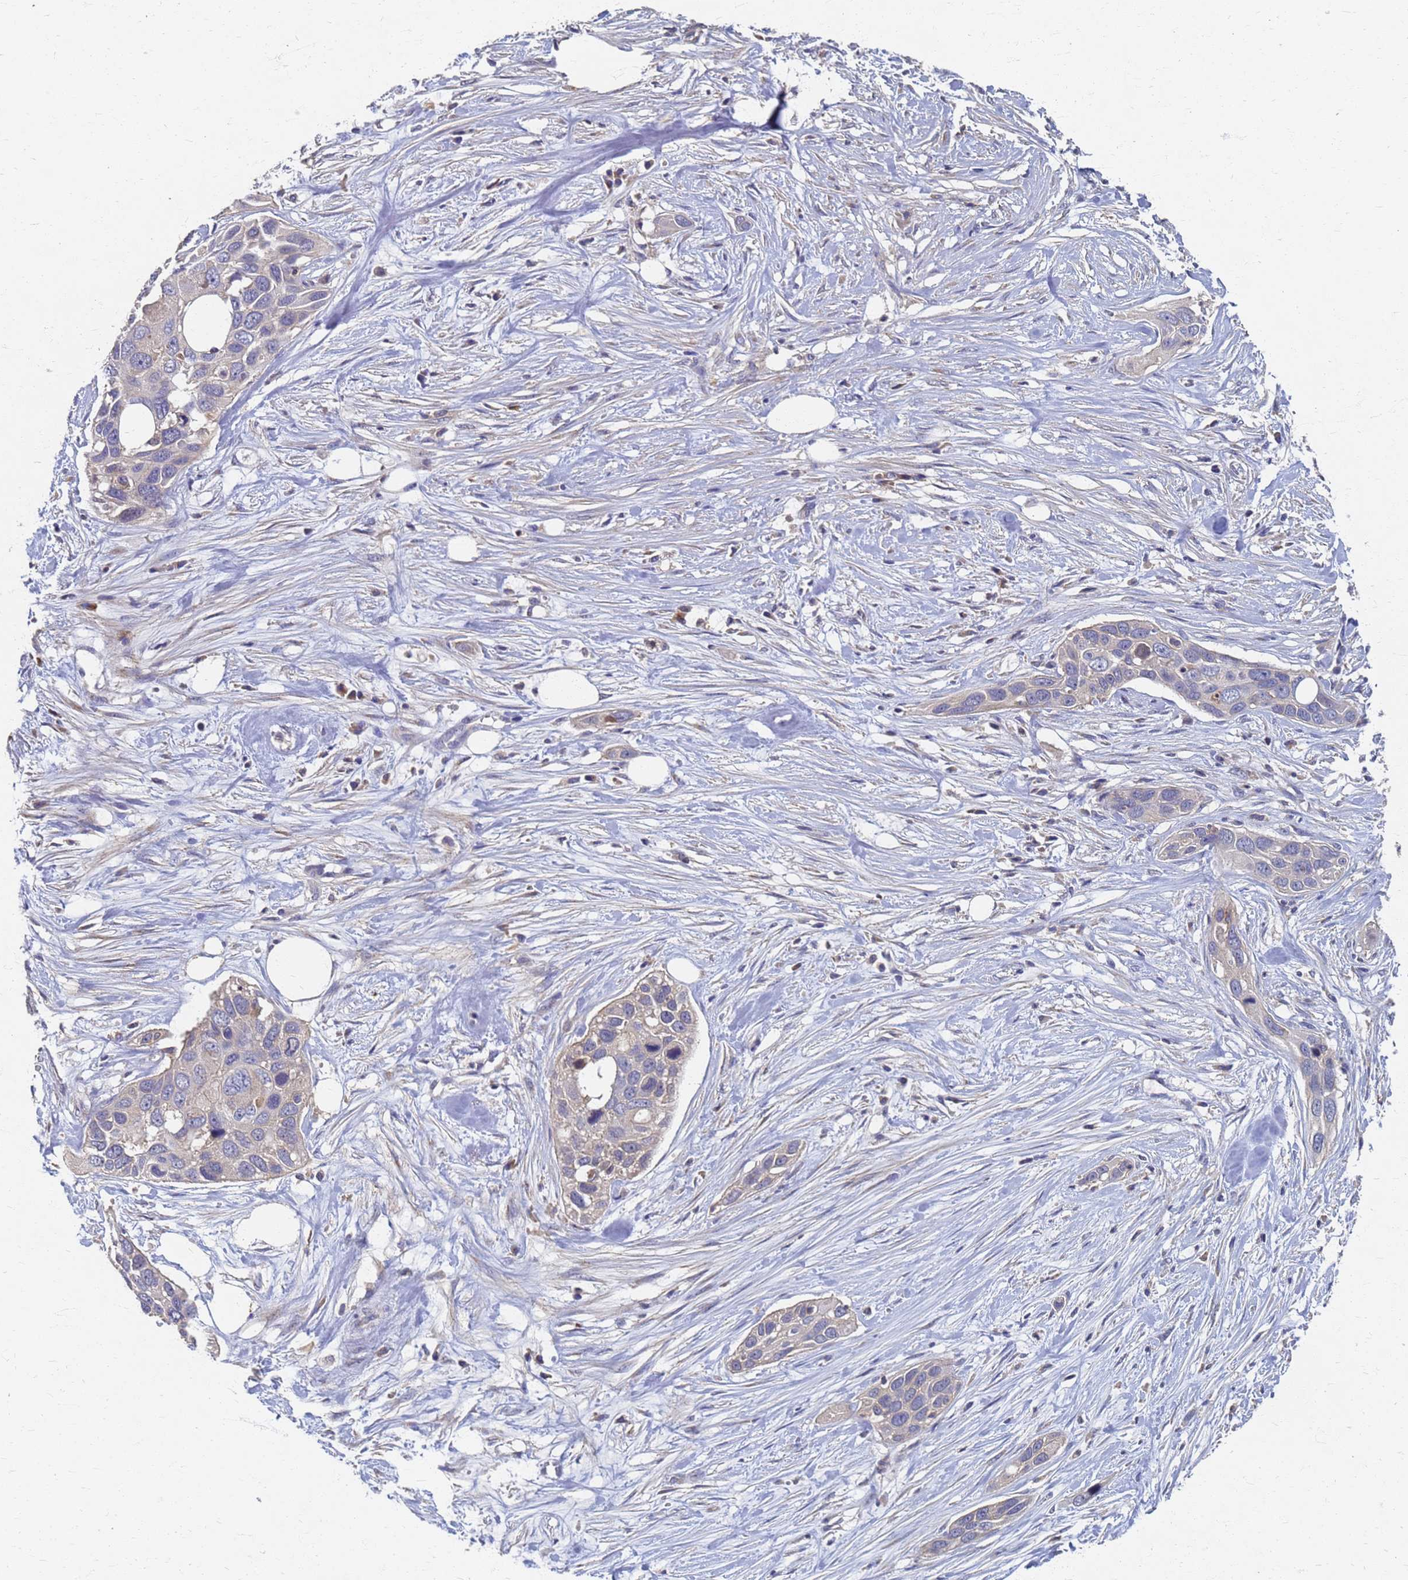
{"staining": {"intensity": "weak", "quantity": "<25%", "location": "cytoplasmic/membranous"}, "tissue": "pancreatic cancer", "cell_type": "Tumor cells", "image_type": "cancer", "snomed": [{"axis": "morphology", "description": "Adenocarcinoma, NOS"}, {"axis": "topography", "description": "Pancreas"}], "caption": "This is a micrograph of immunohistochemistry staining of pancreatic cancer, which shows no positivity in tumor cells. Brightfield microscopy of immunohistochemistry stained with DAB (3,3'-diaminobenzidine) (brown) and hematoxylin (blue), captured at high magnification.", "gene": "KRCC1", "patient": {"sex": "female", "age": 60}}